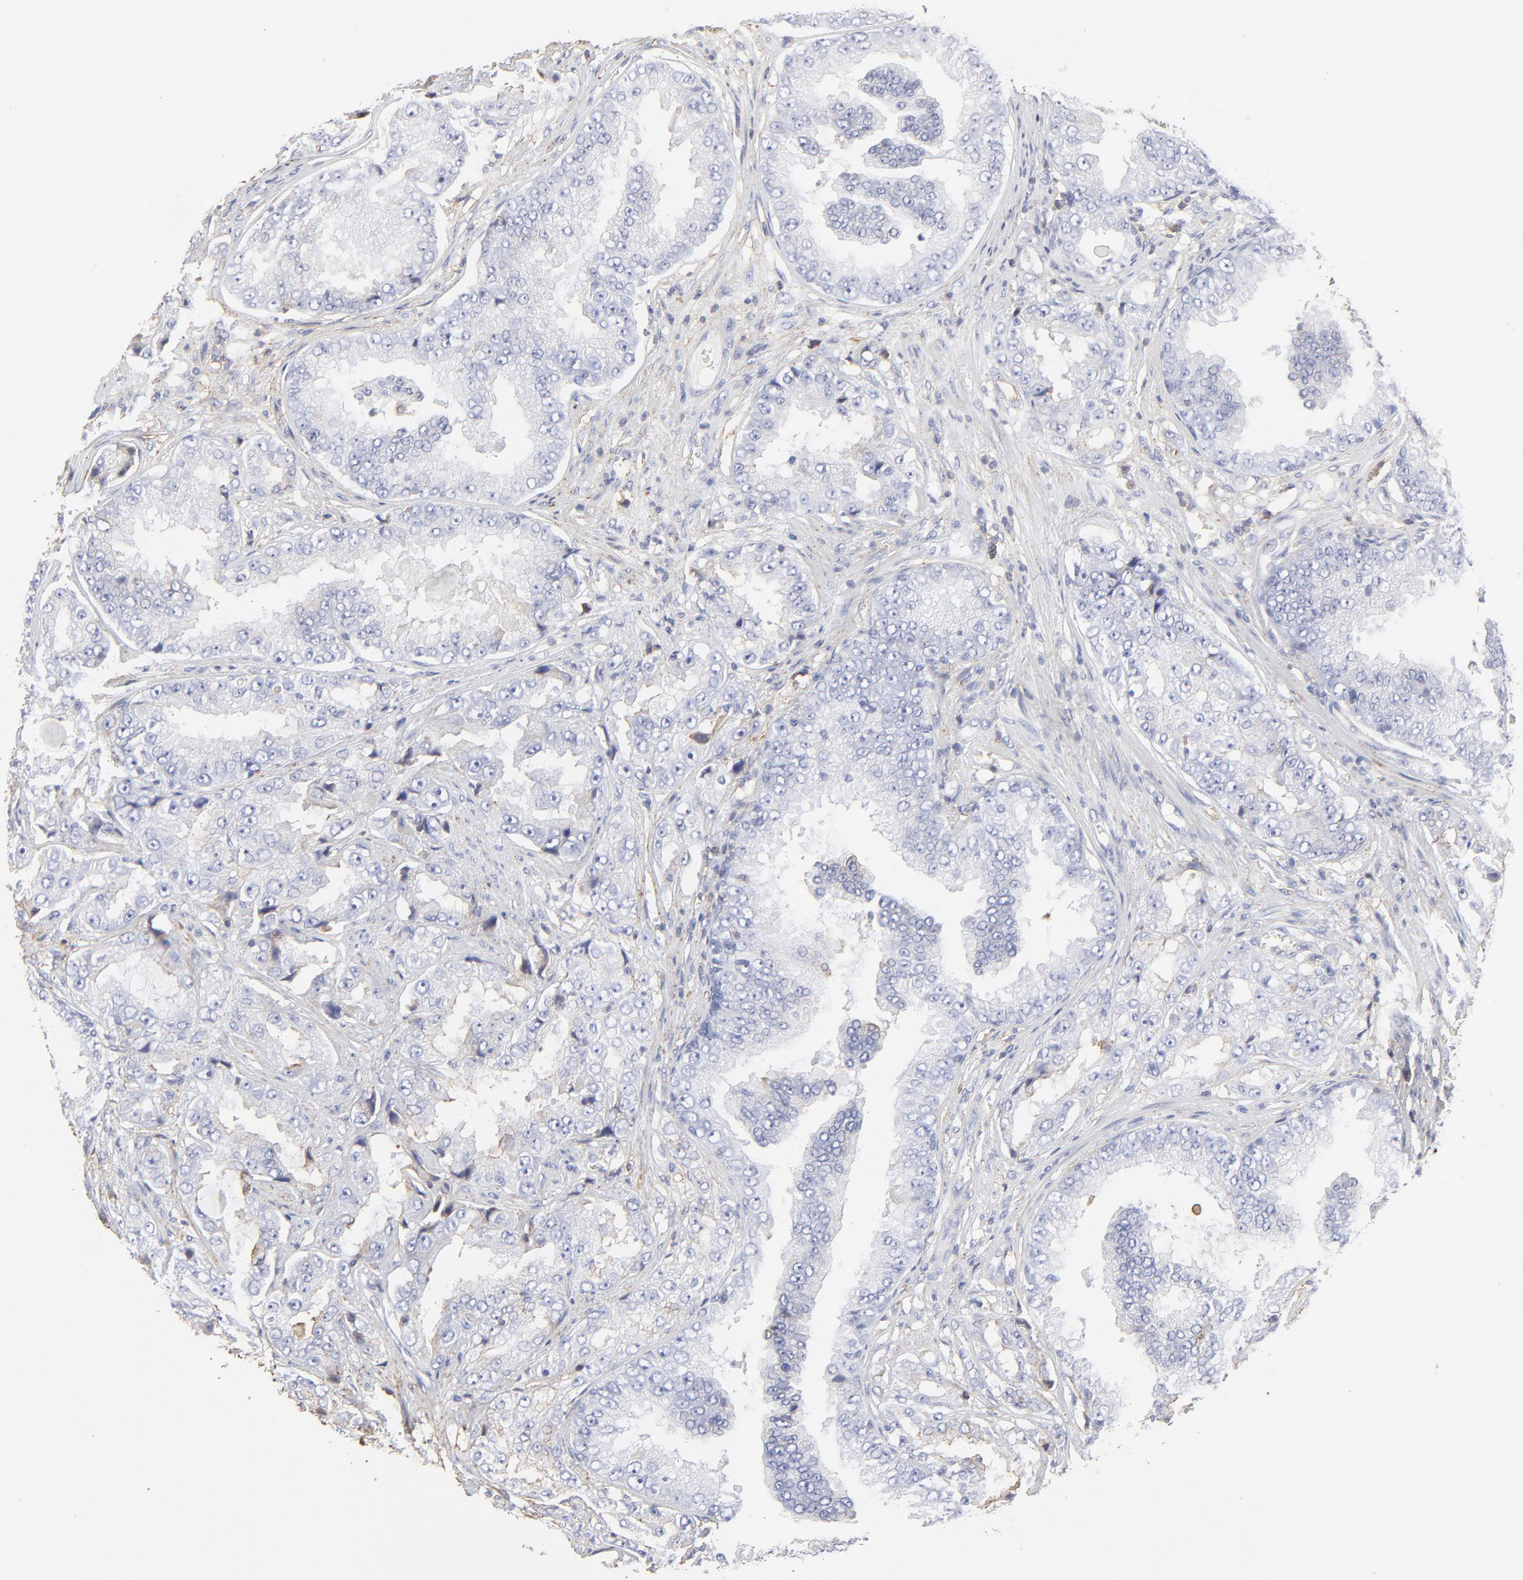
{"staining": {"intensity": "negative", "quantity": "none", "location": "none"}, "tissue": "prostate cancer", "cell_type": "Tumor cells", "image_type": "cancer", "snomed": [{"axis": "morphology", "description": "Adenocarcinoma, High grade"}, {"axis": "topography", "description": "Prostate"}], "caption": "Prostate cancer (adenocarcinoma (high-grade)) was stained to show a protein in brown. There is no significant expression in tumor cells.", "gene": "ANXA6", "patient": {"sex": "male", "age": 73}}